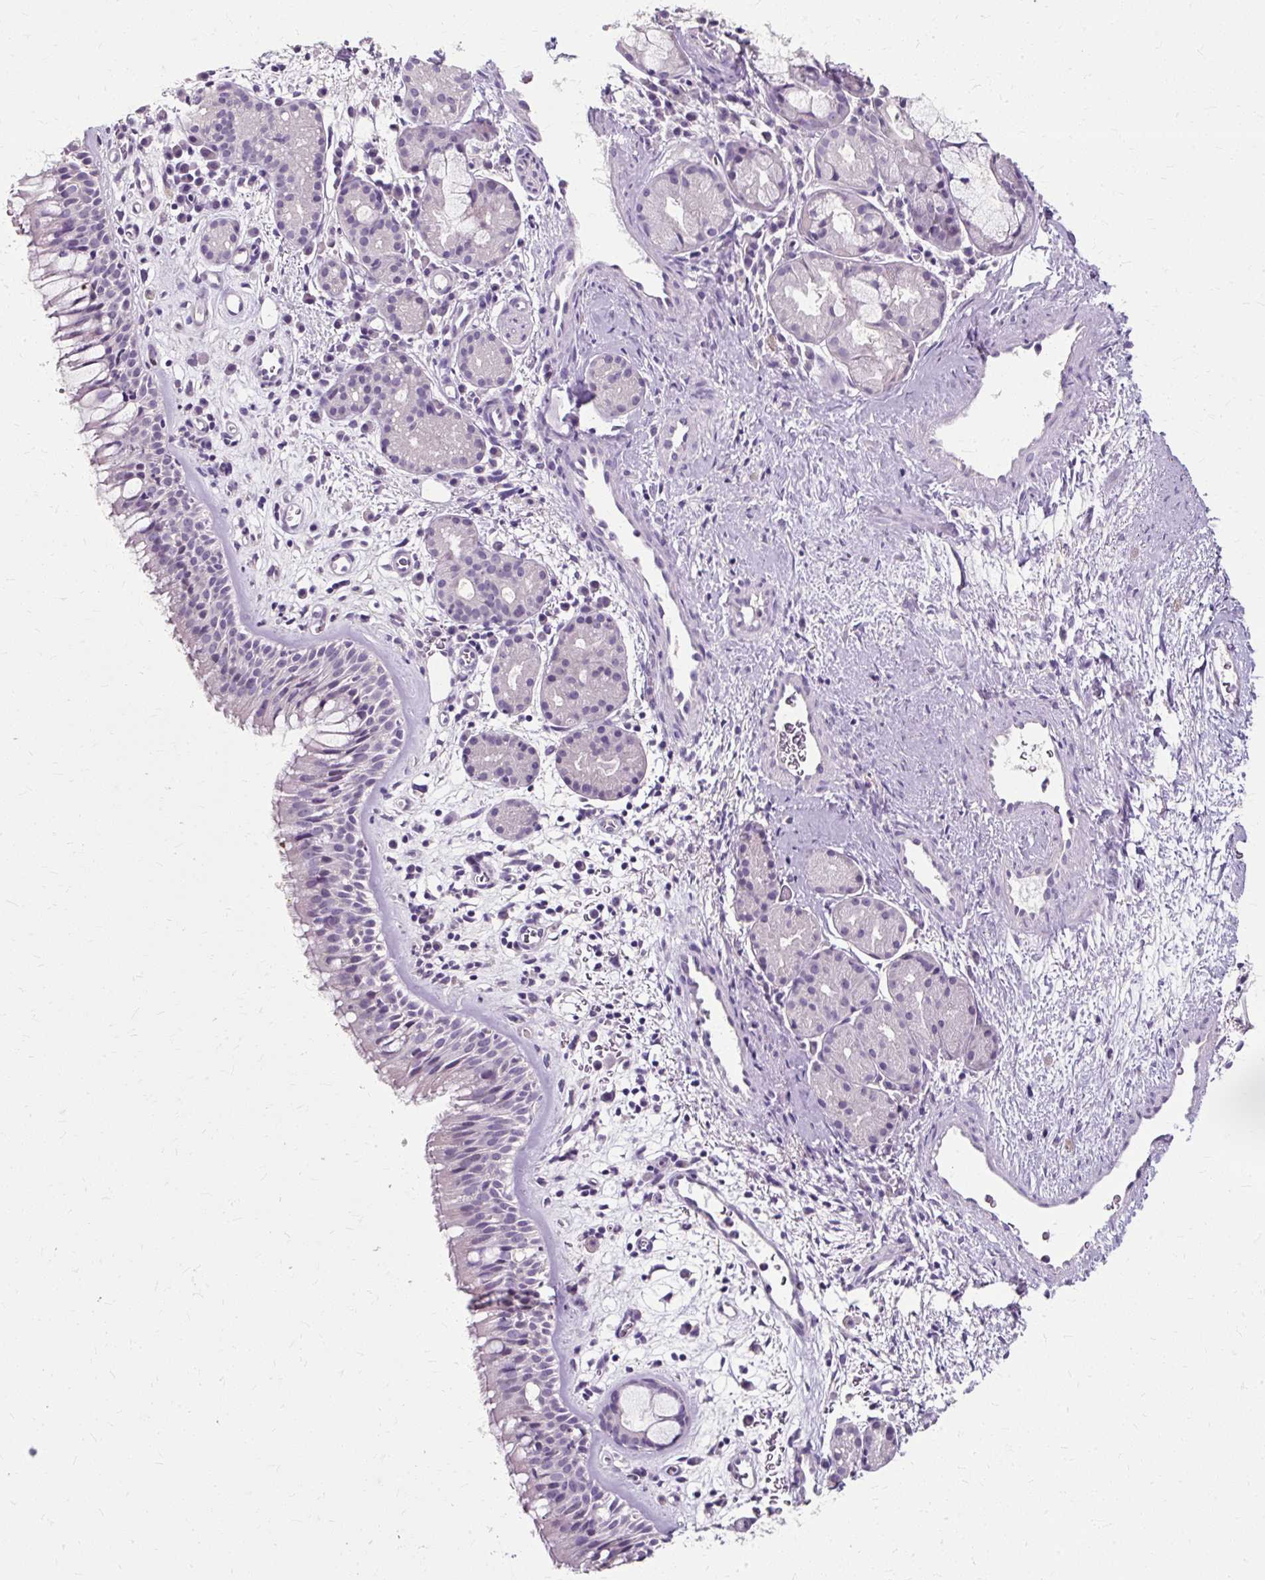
{"staining": {"intensity": "negative", "quantity": "none", "location": "none"}, "tissue": "nasopharynx", "cell_type": "Respiratory epithelial cells", "image_type": "normal", "snomed": [{"axis": "morphology", "description": "Normal tissue, NOS"}, {"axis": "topography", "description": "Nasopharynx"}], "caption": "The photomicrograph shows no significant positivity in respiratory epithelial cells of nasopharynx. (DAB (3,3'-diaminobenzidine) immunohistochemistry (IHC), high magnification).", "gene": "KLHL24", "patient": {"sex": "male", "age": 65}}